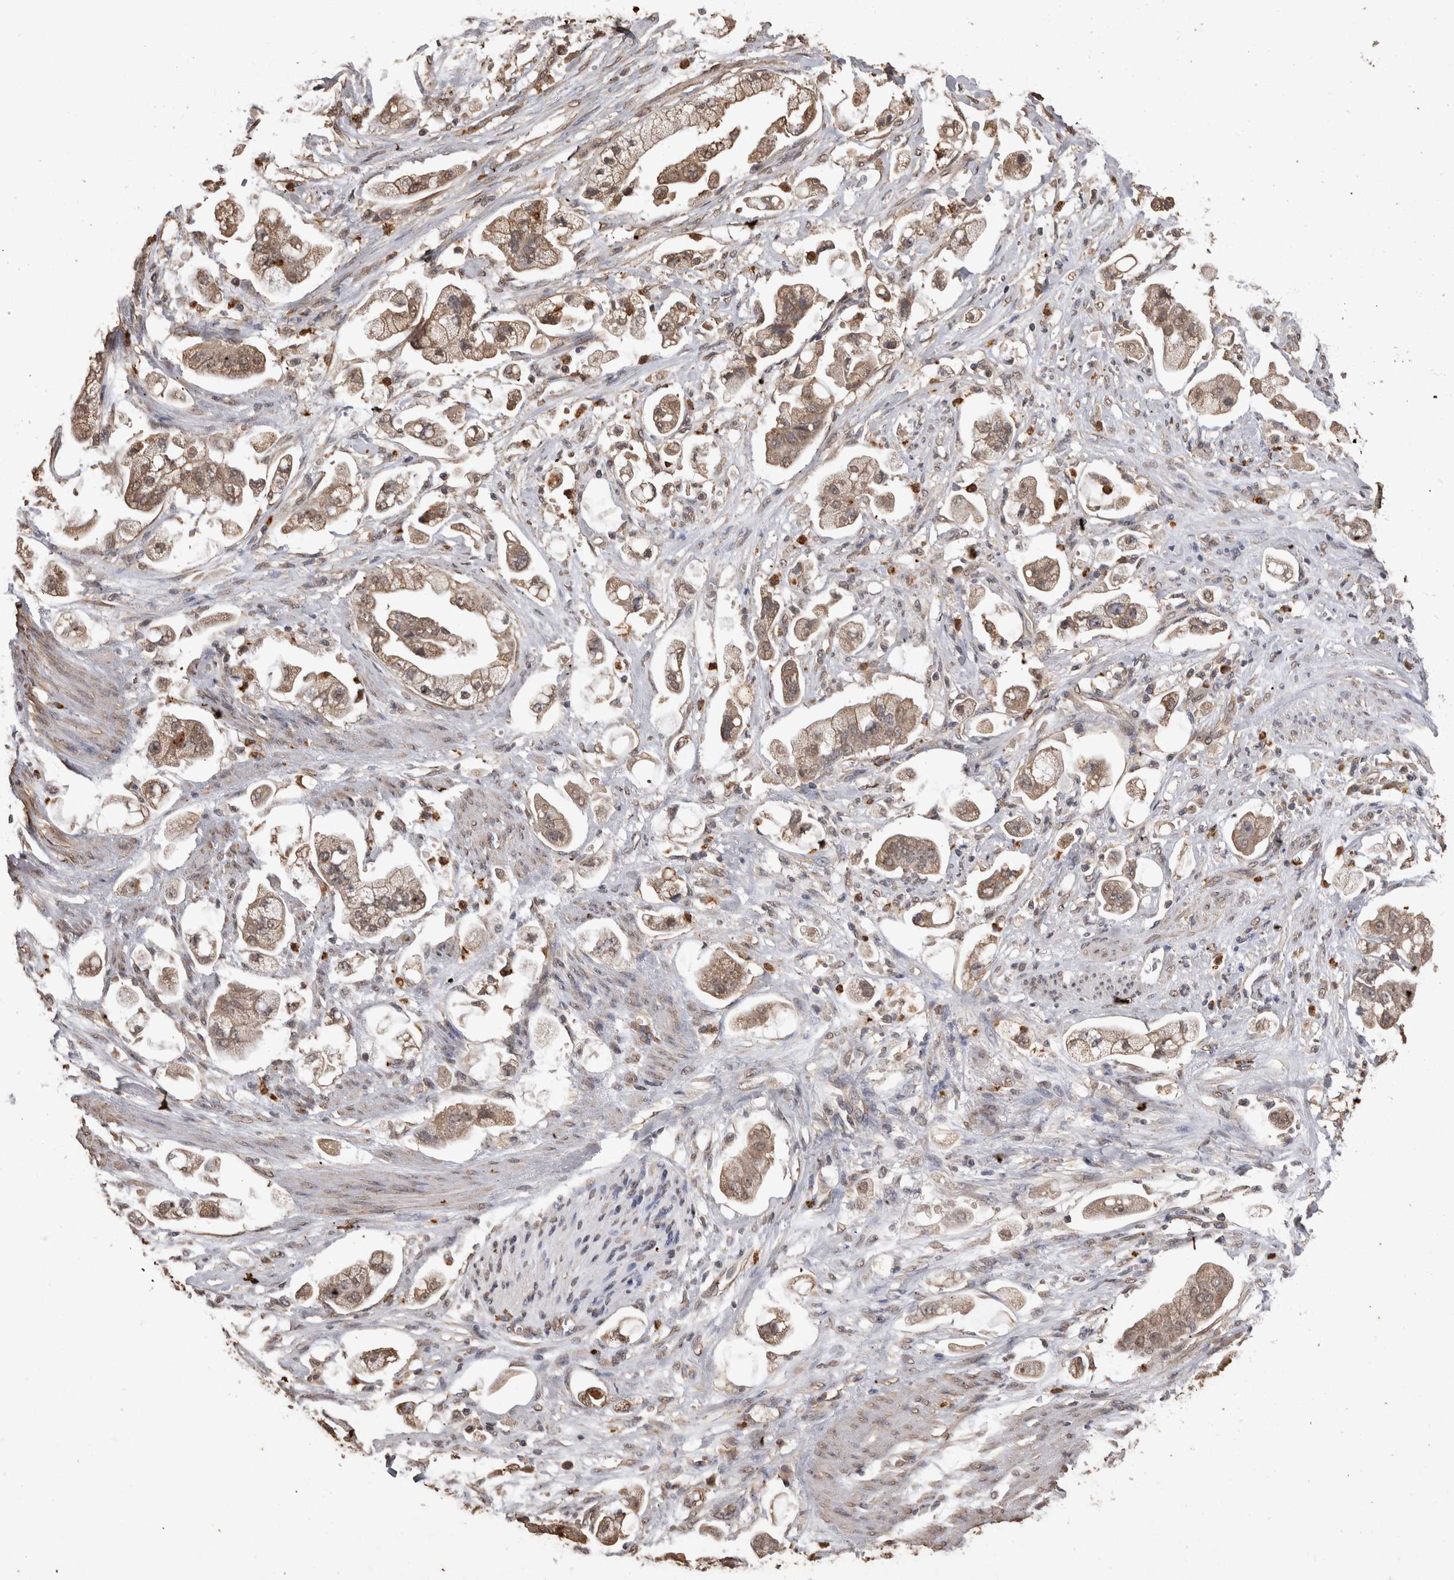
{"staining": {"intensity": "moderate", "quantity": ">75%", "location": "cytoplasmic/membranous"}, "tissue": "stomach cancer", "cell_type": "Tumor cells", "image_type": "cancer", "snomed": [{"axis": "morphology", "description": "Adenocarcinoma, NOS"}, {"axis": "topography", "description": "Stomach"}], "caption": "This photomicrograph exhibits IHC staining of stomach cancer (adenocarcinoma), with medium moderate cytoplasmic/membranous staining in about >75% of tumor cells.", "gene": "SOCS5", "patient": {"sex": "male", "age": 62}}